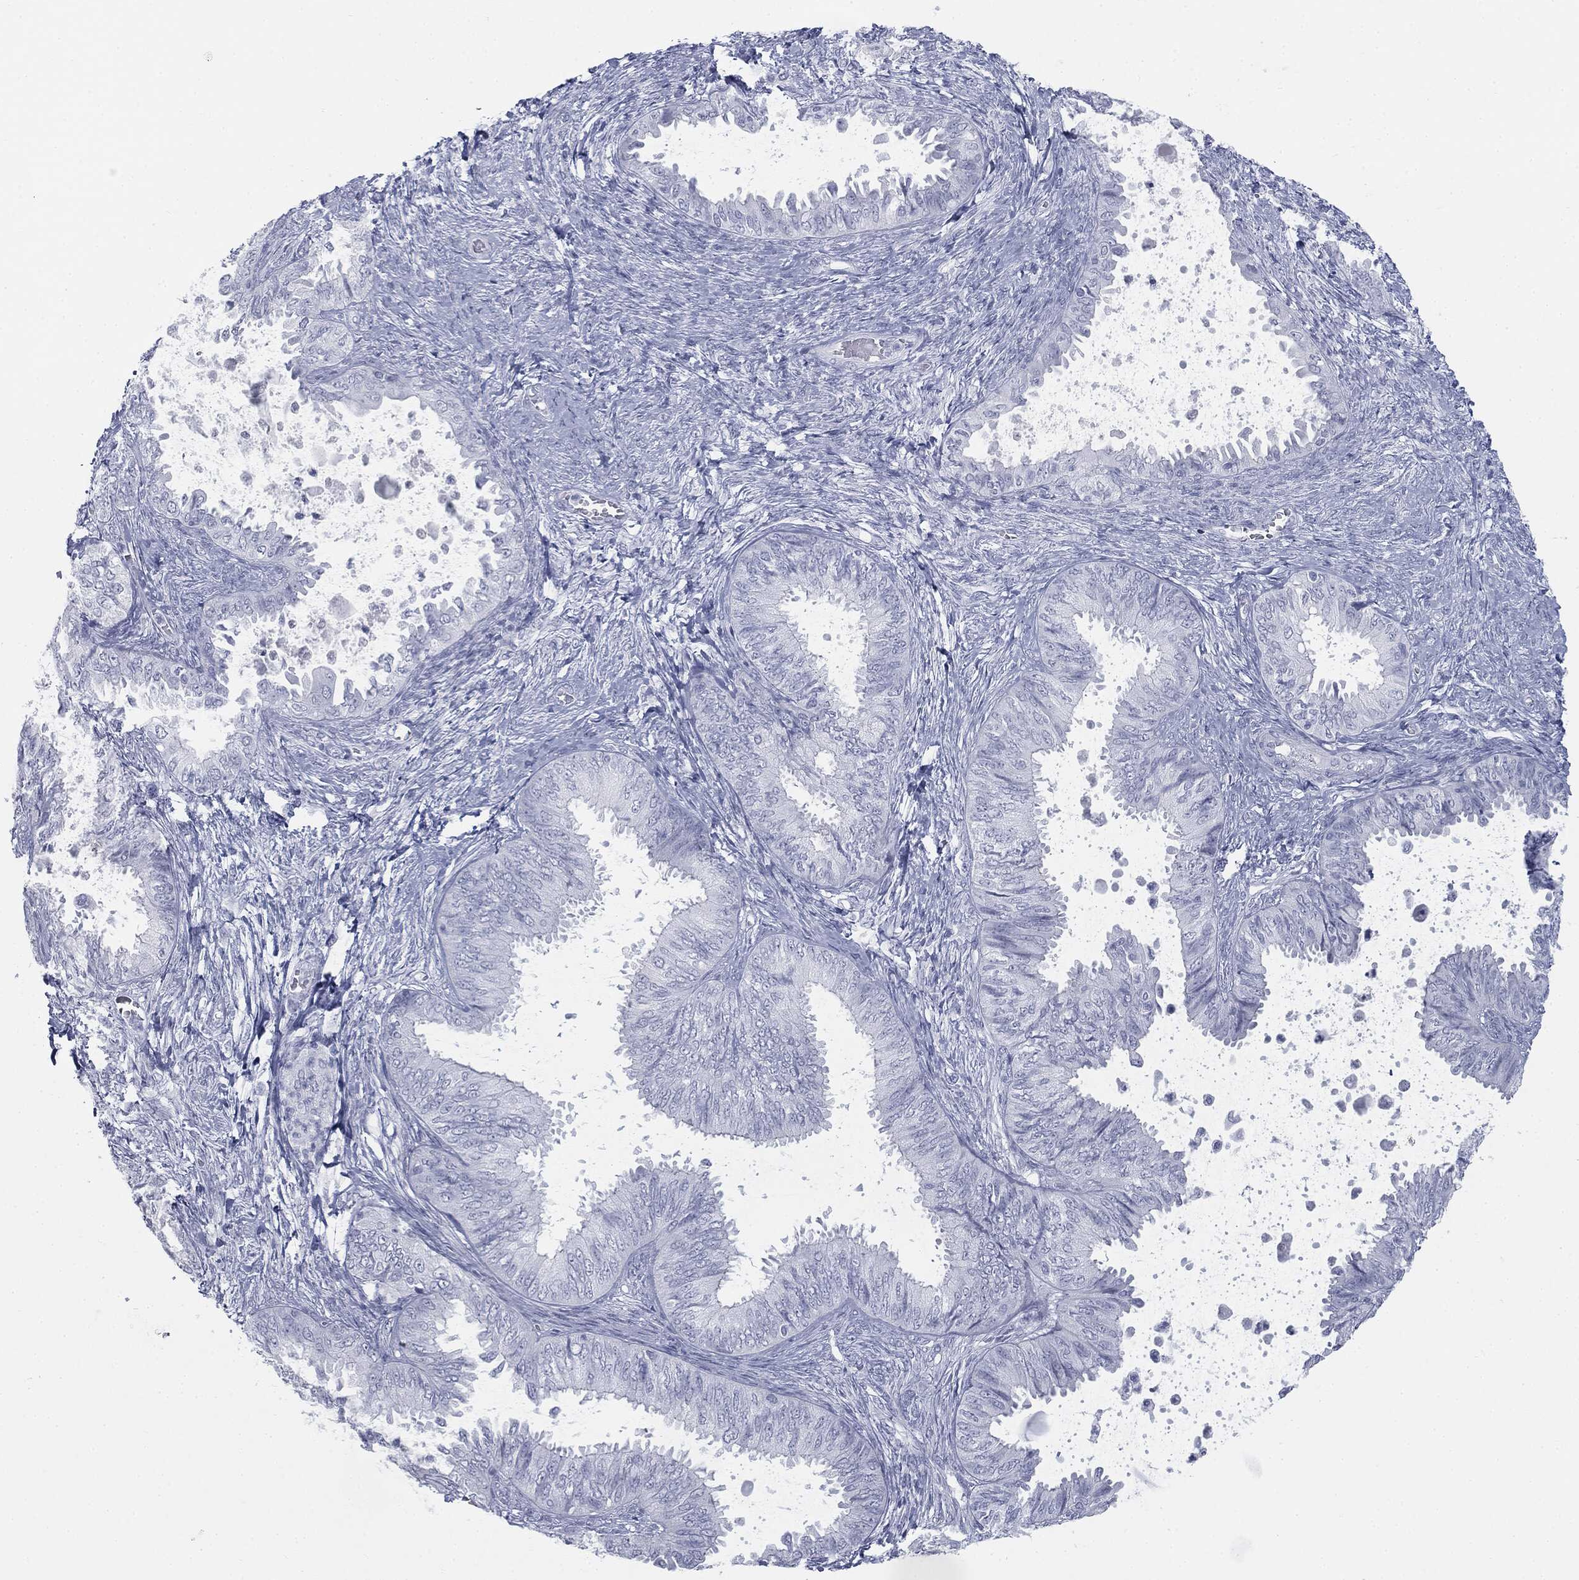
{"staining": {"intensity": "negative", "quantity": "none", "location": "none"}, "tissue": "ovarian cancer", "cell_type": "Tumor cells", "image_type": "cancer", "snomed": [{"axis": "morphology", "description": "Carcinoma, endometroid"}, {"axis": "topography", "description": "Ovary"}], "caption": "Ovarian cancer stained for a protein using IHC shows no positivity tumor cells.", "gene": "TPO", "patient": {"sex": "female", "age": 70}}